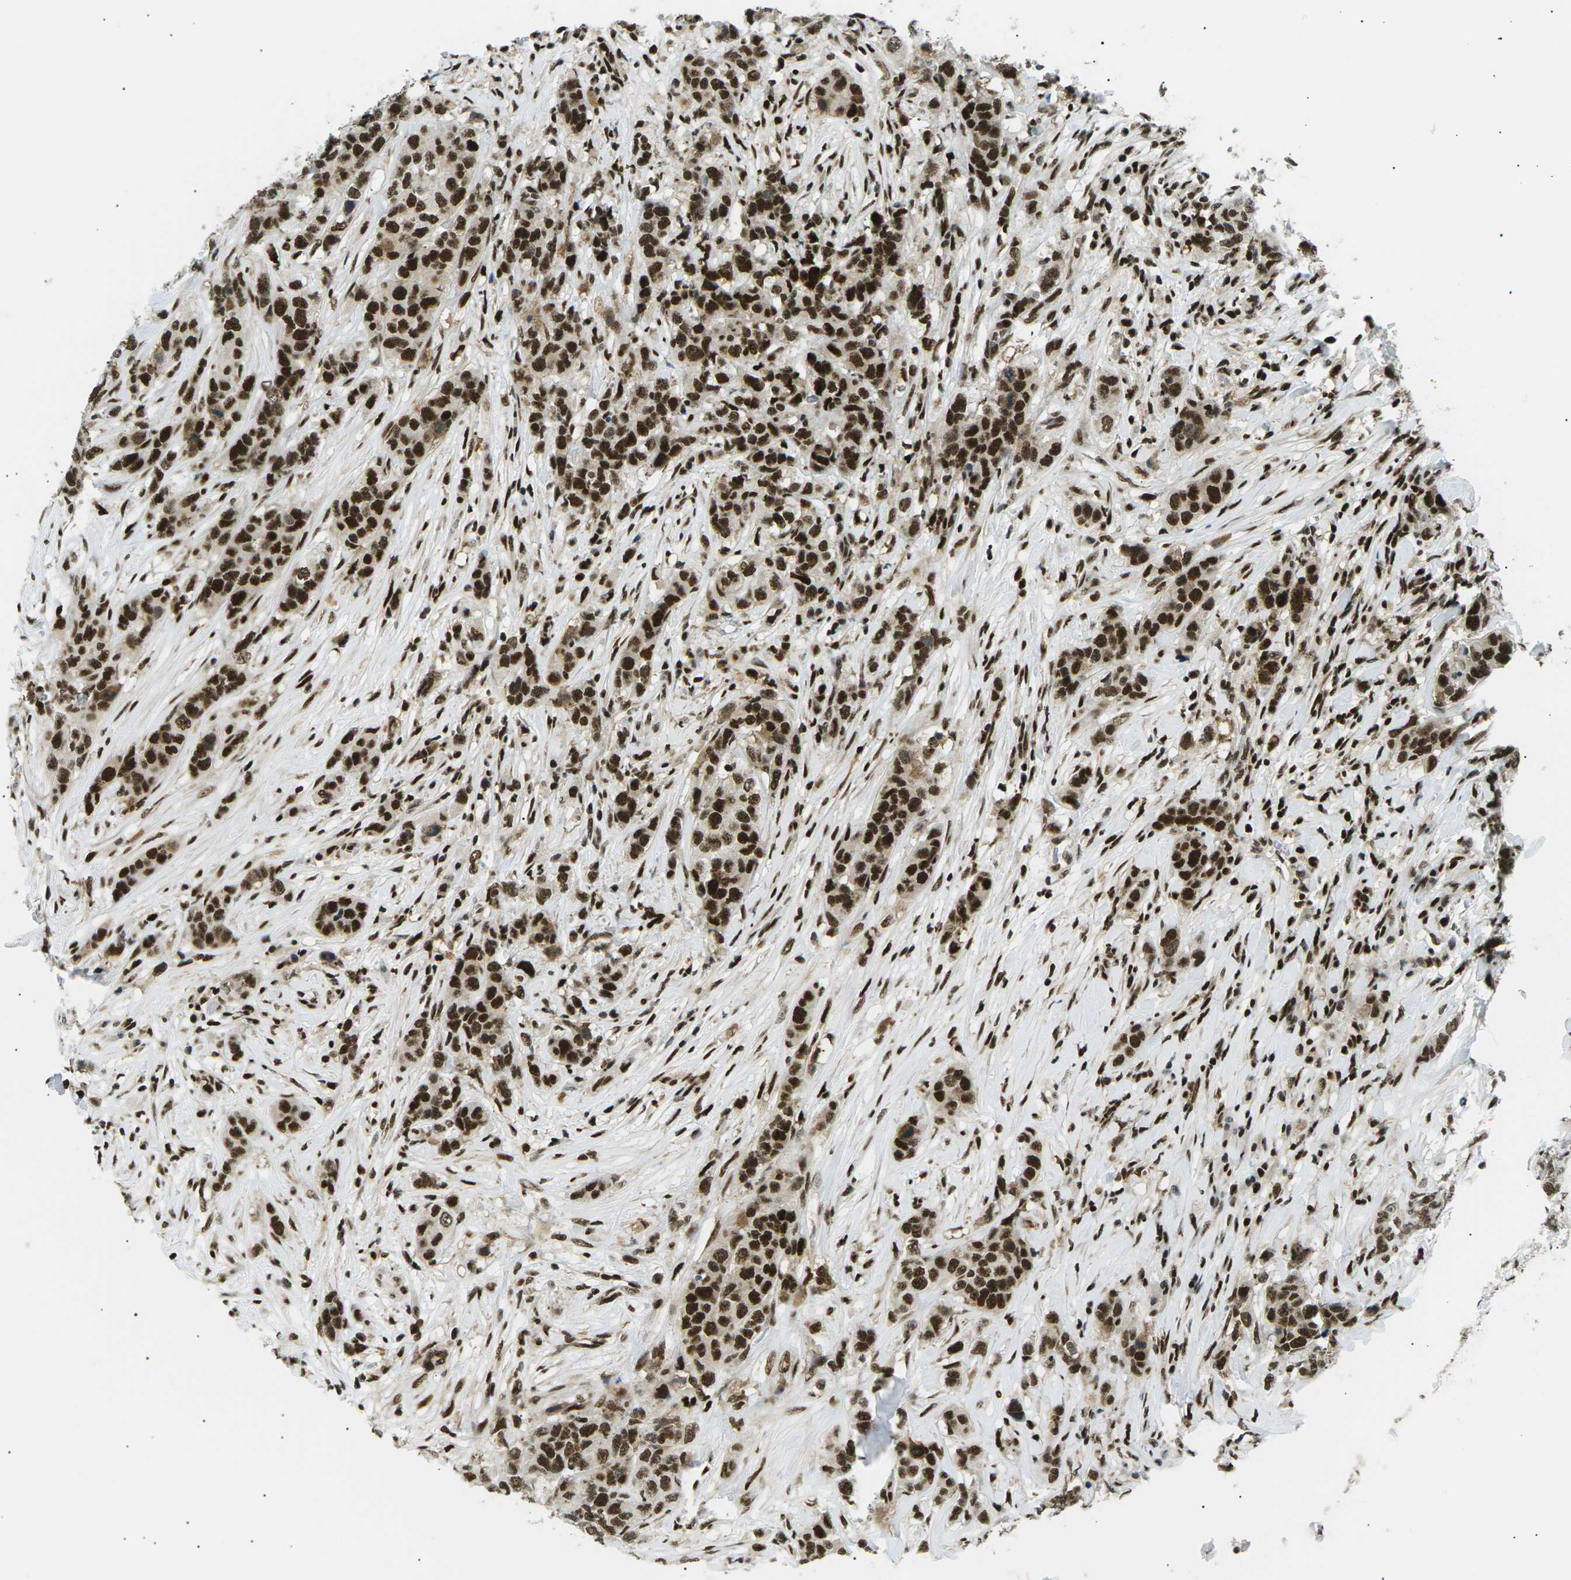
{"staining": {"intensity": "strong", "quantity": ">75%", "location": "cytoplasmic/membranous,nuclear"}, "tissue": "breast cancer", "cell_type": "Tumor cells", "image_type": "cancer", "snomed": [{"axis": "morphology", "description": "Lobular carcinoma"}, {"axis": "topography", "description": "Breast"}], "caption": "The immunohistochemical stain highlights strong cytoplasmic/membranous and nuclear positivity in tumor cells of lobular carcinoma (breast) tissue.", "gene": "RPA2", "patient": {"sex": "female", "age": 59}}